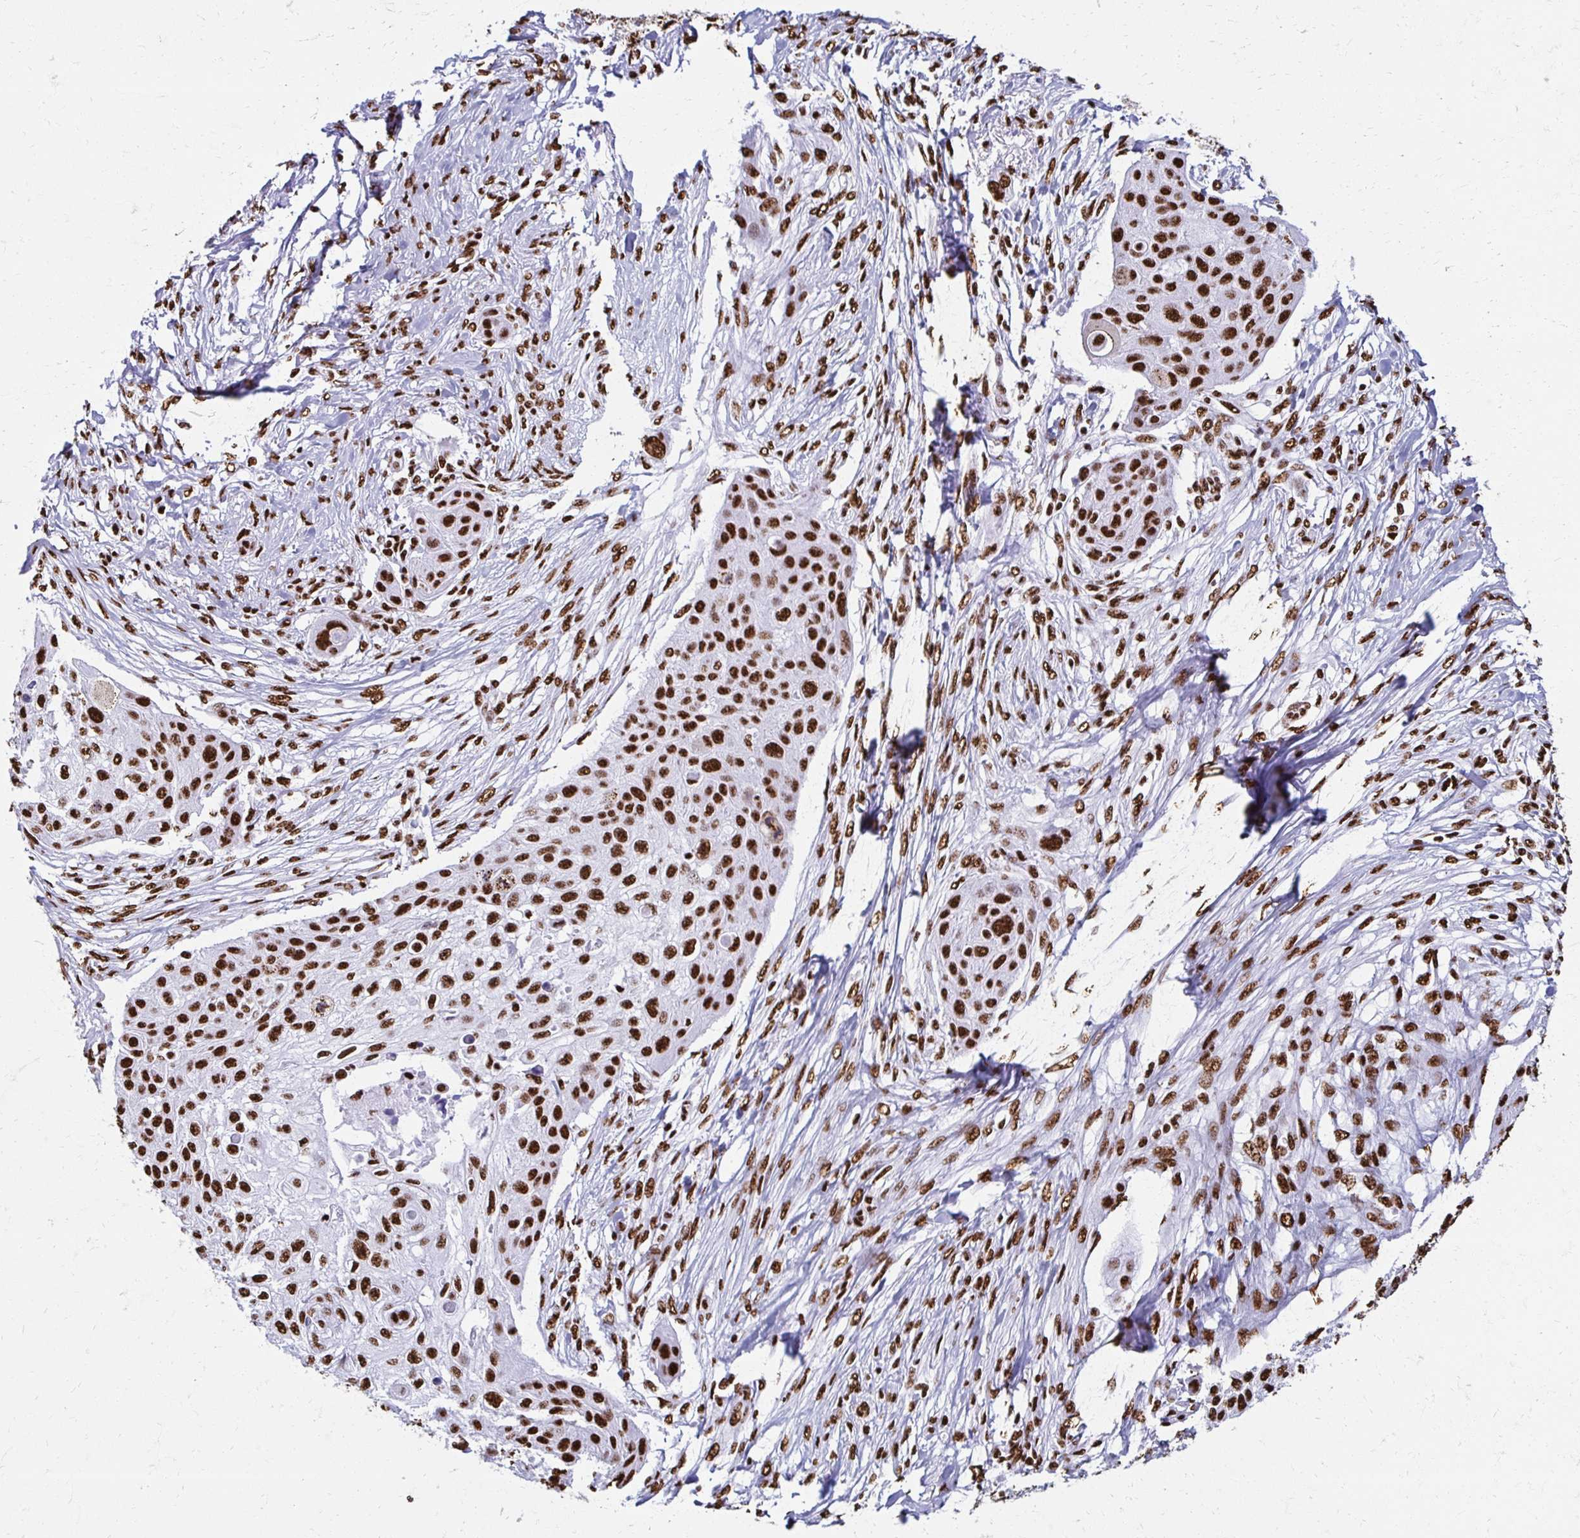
{"staining": {"intensity": "strong", "quantity": ">75%", "location": "nuclear"}, "tissue": "skin cancer", "cell_type": "Tumor cells", "image_type": "cancer", "snomed": [{"axis": "morphology", "description": "Squamous cell carcinoma, NOS"}, {"axis": "topography", "description": "Skin"}], "caption": "Protein analysis of skin squamous cell carcinoma tissue demonstrates strong nuclear staining in about >75% of tumor cells. (Brightfield microscopy of DAB IHC at high magnification).", "gene": "NONO", "patient": {"sex": "female", "age": 87}}